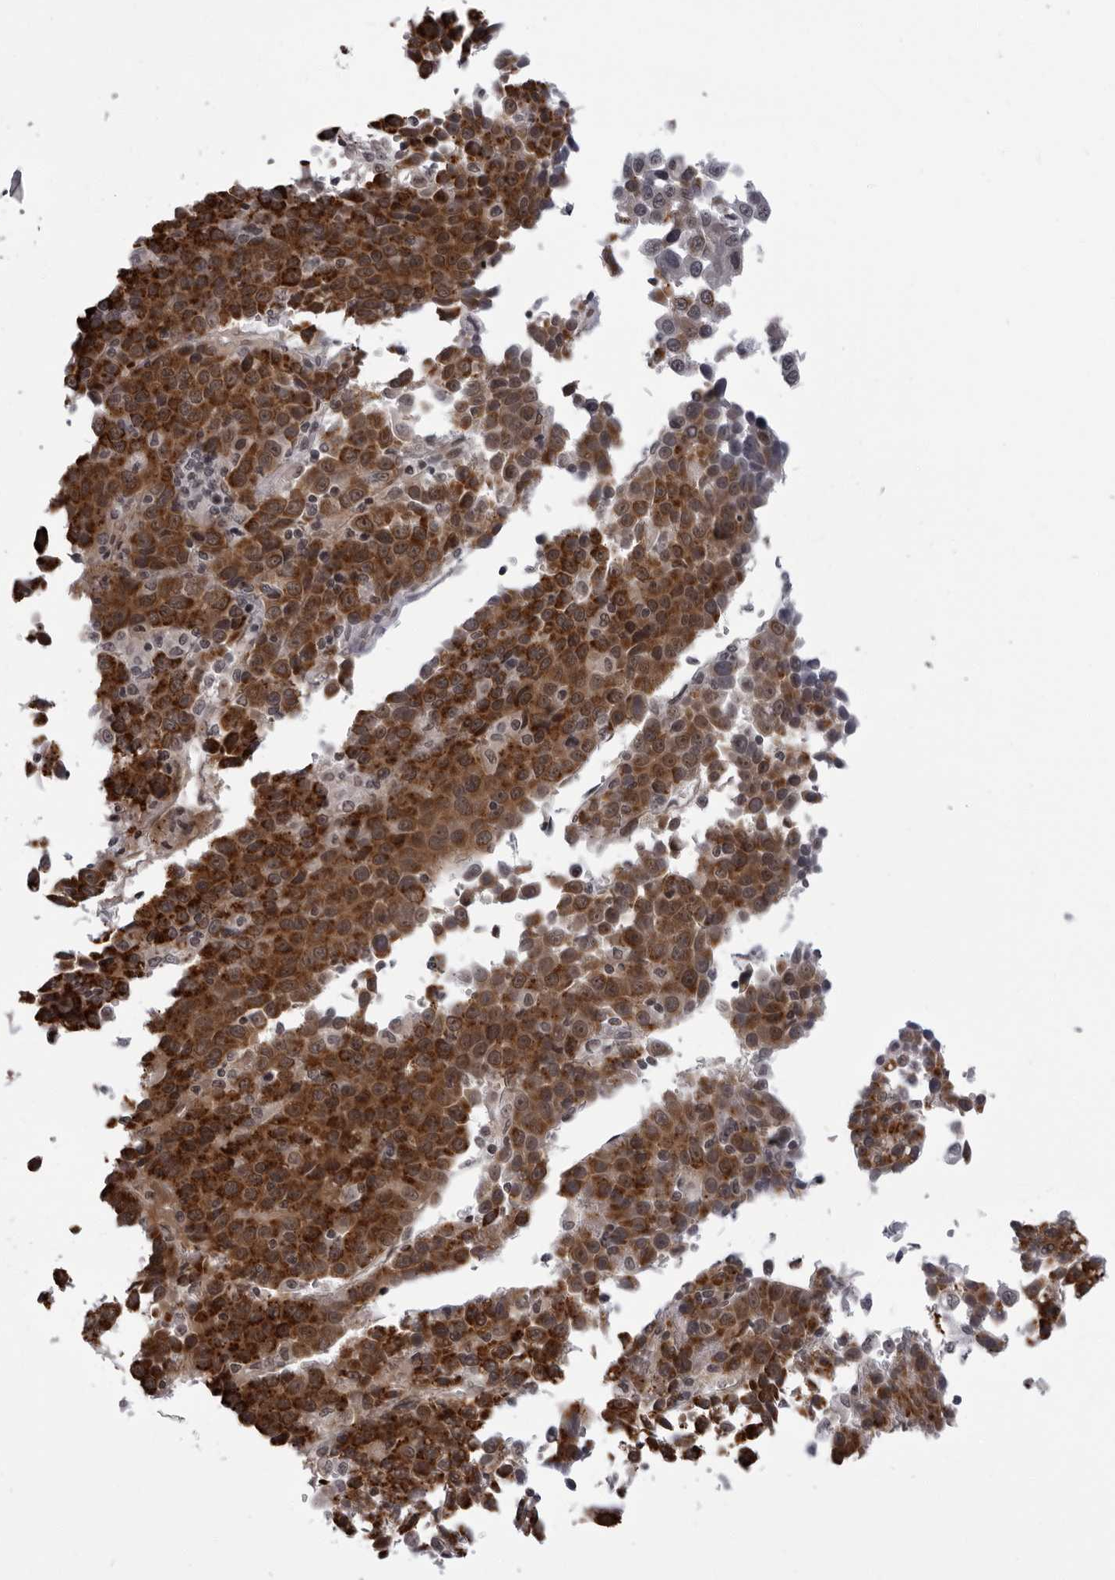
{"staining": {"intensity": "strong", "quantity": ">75%", "location": "cytoplasmic/membranous"}, "tissue": "liver cancer", "cell_type": "Tumor cells", "image_type": "cancer", "snomed": [{"axis": "morphology", "description": "Carcinoma, Hepatocellular, NOS"}, {"axis": "topography", "description": "Liver"}], "caption": "Immunohistochemical staining of human liver hepatocellular carcinoma shows high levels of strong cytoplasmic/membranous staining in about >75% of tumor cells. Using DAB (brown) and hematoxylin (blue) stains, captured at high magnification using brightfield microscopy.", "gene": "MAPK12", "patient": {"sex": "female", "age": 53}}